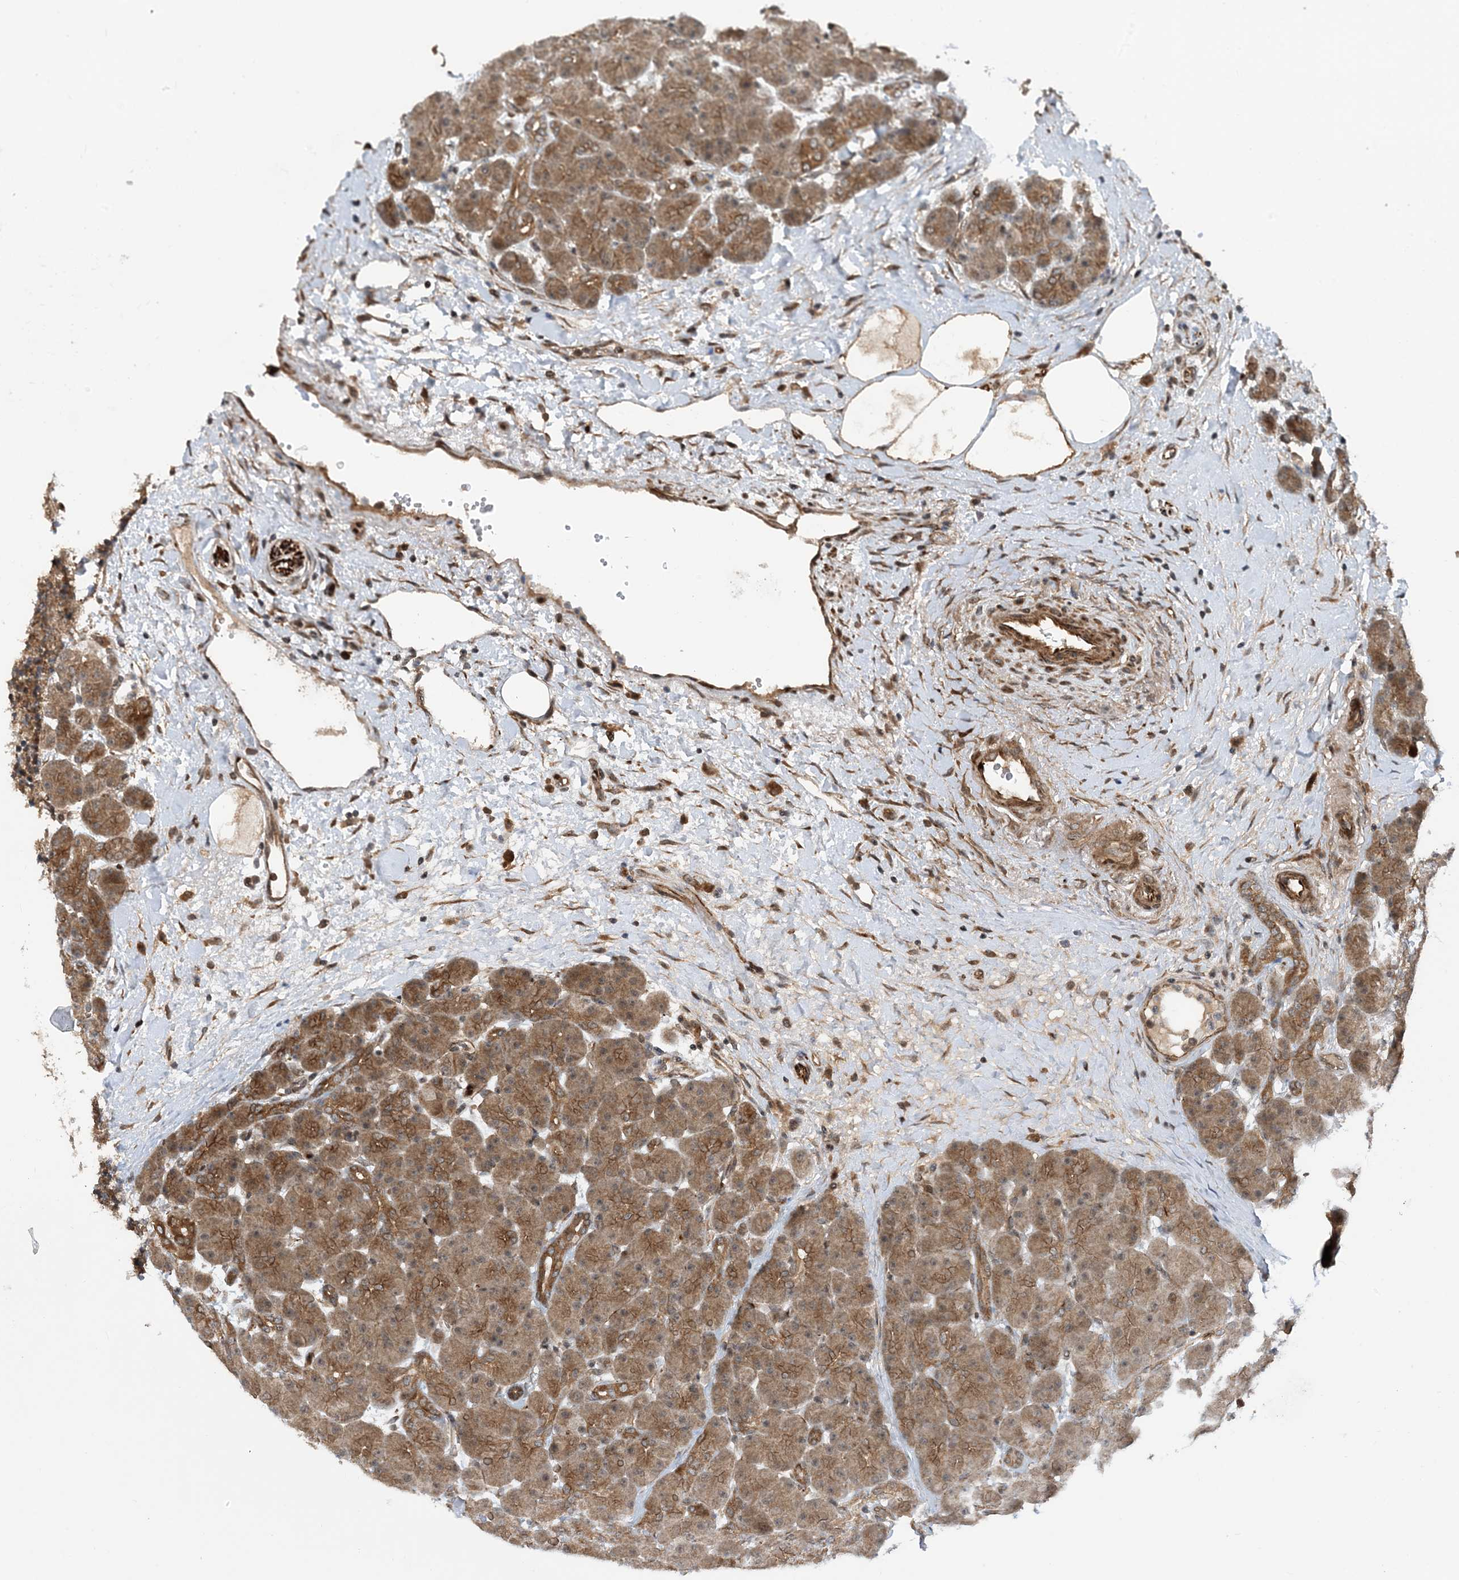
{"staining": {"intensity": "moderate", "quantity": ">75%", "location": "cytoplasmic/membranous"}, "tissue": "pancreas", "cell_type": "Exocrine glandular cells", "image_type": "normal", "snomed": [{"axis": "morphology", "description": "Normal tissue, NOS"}, {"axis": "topography", "description": "Pancreas"}], "caption": "Immunohistochemistry (IHC) (DAB) staining of benign pancreas reveals moderate cytoplasmic/membranous protein expression in about >75% of exocrine glandular cells.", "gene": "HEMK1", "patient": {"sex": "male", "age": 66}}